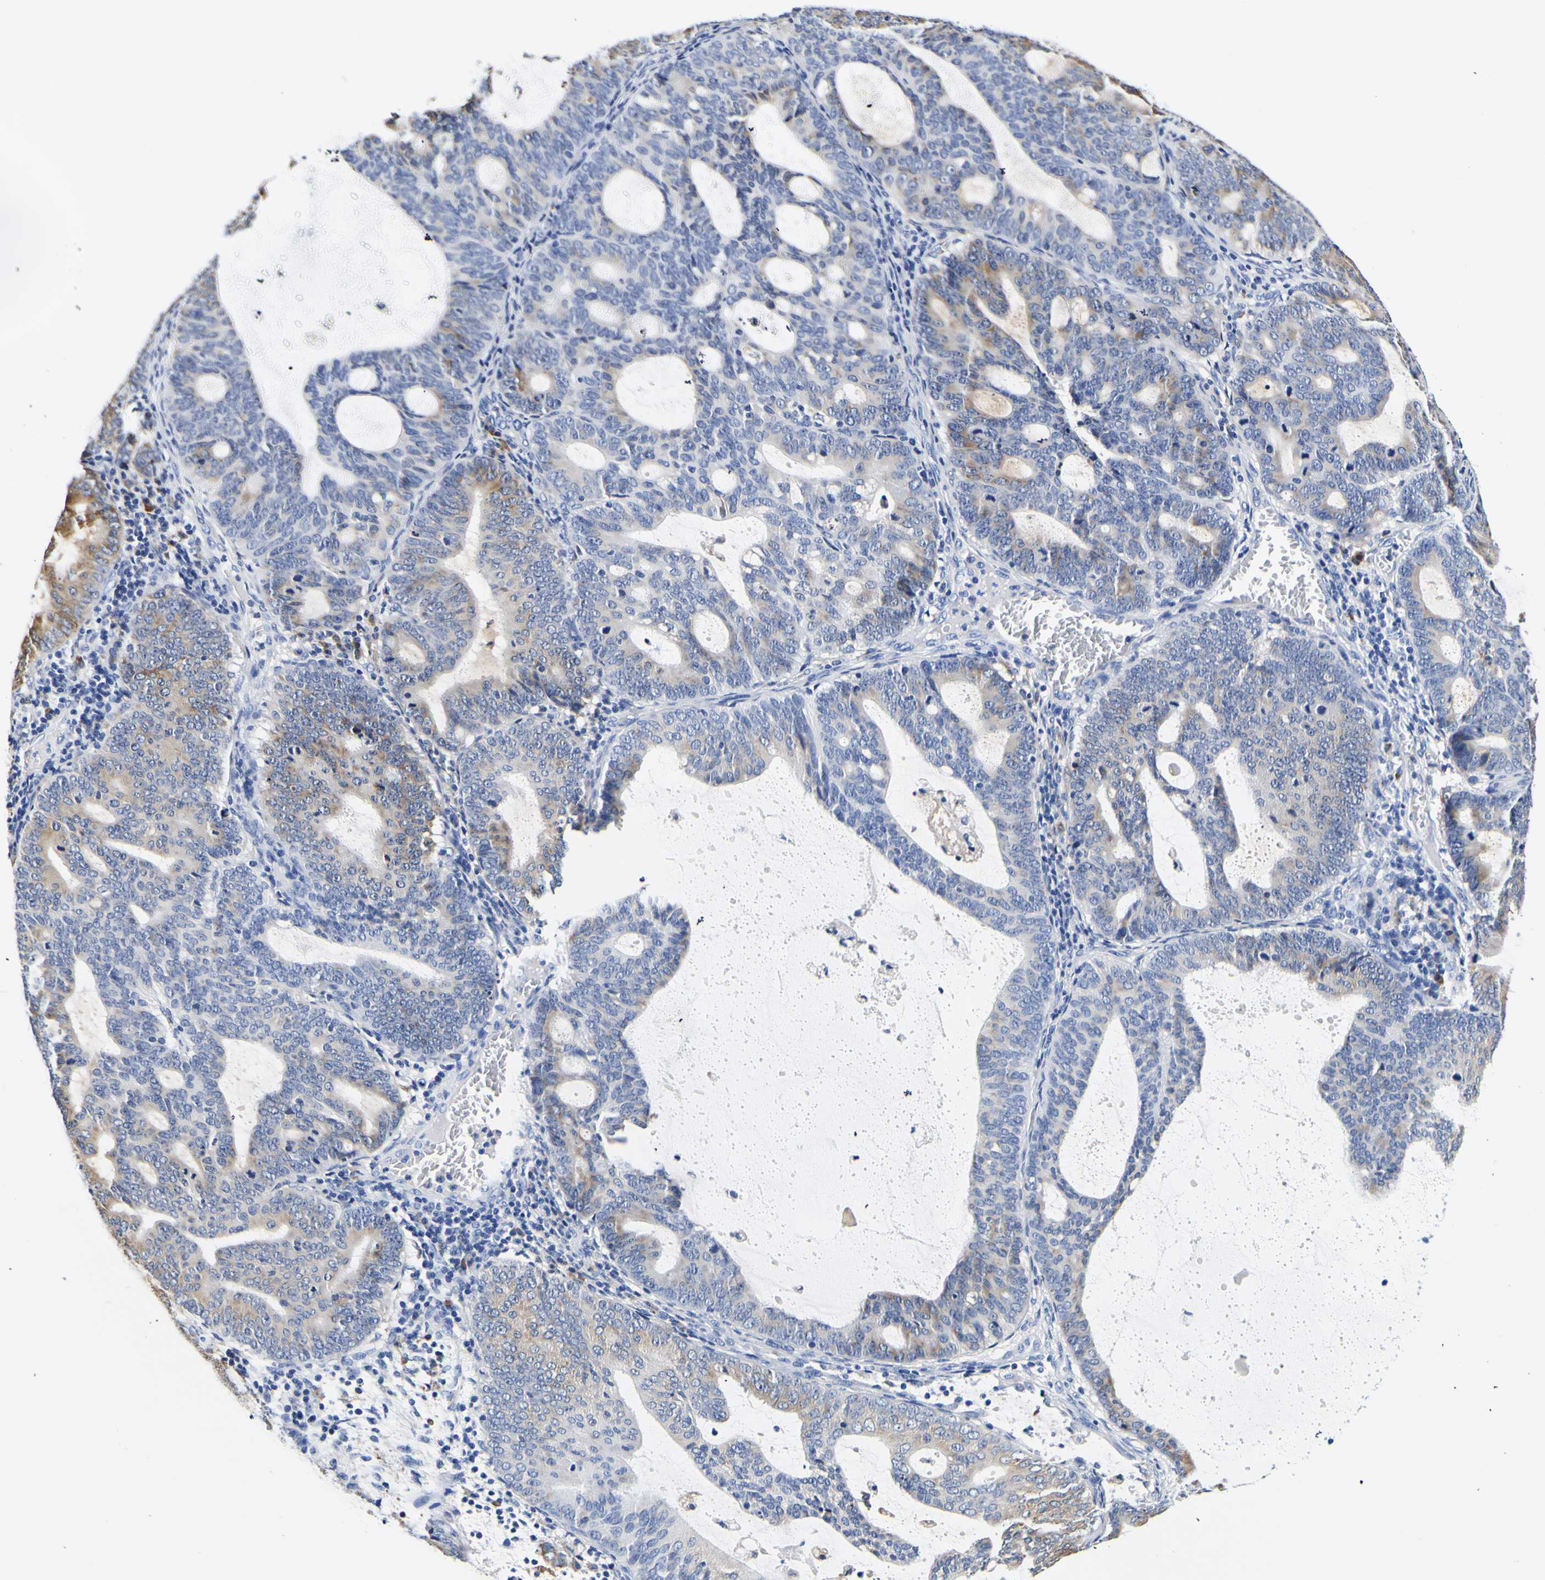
{"staining": {"intensity": "moderate", "quantity": "25%-75%", "location": "cytoplasmic/membranous"}, "tissue": "endometrial cancer", "cell_type": "Tumor cells", "image_type": "cancer", "snomed": [{"axis": "morphology", "description": "Adenocarcinoma, NOS"}, {"axis": "topography", "description": "Uterus"}], "caption": "Adenocarcinoma (endometrial) stained with a brown dye displays moderate cytoplasmic/membranous positive positivity in about 25%-75% of tumor cells.", "gene": "P4HB", "patient": {"sex": "female", "age": 83}}